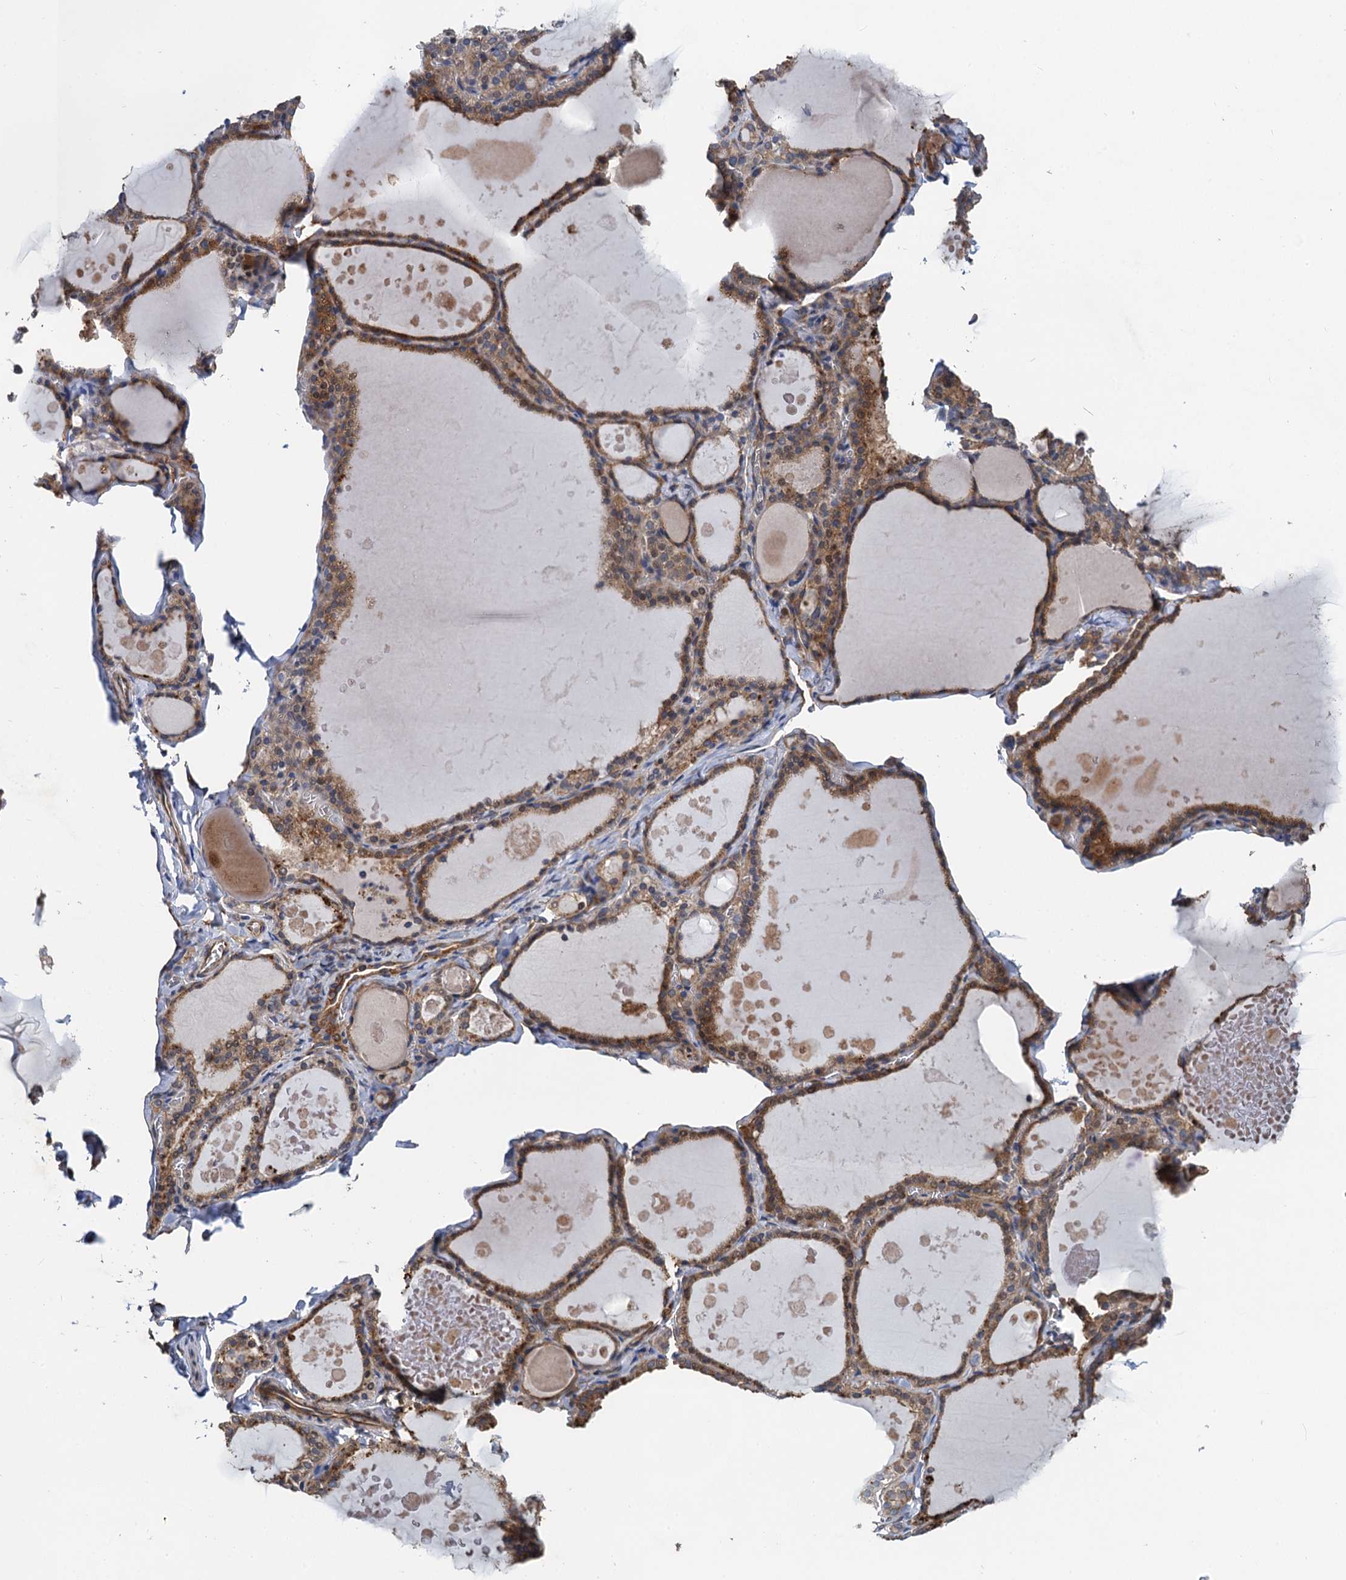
{"staining": {"intensity": "moderate", "quantity": ">75%", "location": "cytoplasmic/membranous"}, "tissue": "thyroid gland", "cell_type": "Glandular cells", "image_type": "normal", "snomed": [{"axis": "morphology", "description": "Normal tissue, NOS"}, {"axis": "topography", "description": "Thyroid gland"}], "caption": "The image shows immunohistochemical staining of benign thyroid gland. There is moderate cytoplasmic/membranous positivity is appreciated in approximately >75% of glandular cells. The staining was performed using DAB (3,3'-diaminobenzidine), with brown indicating positive protein expression. Nuclei are stained blue with hematoxylin.", "gene": "PJA2", "patient": {"sex": "male", "age": 56}}